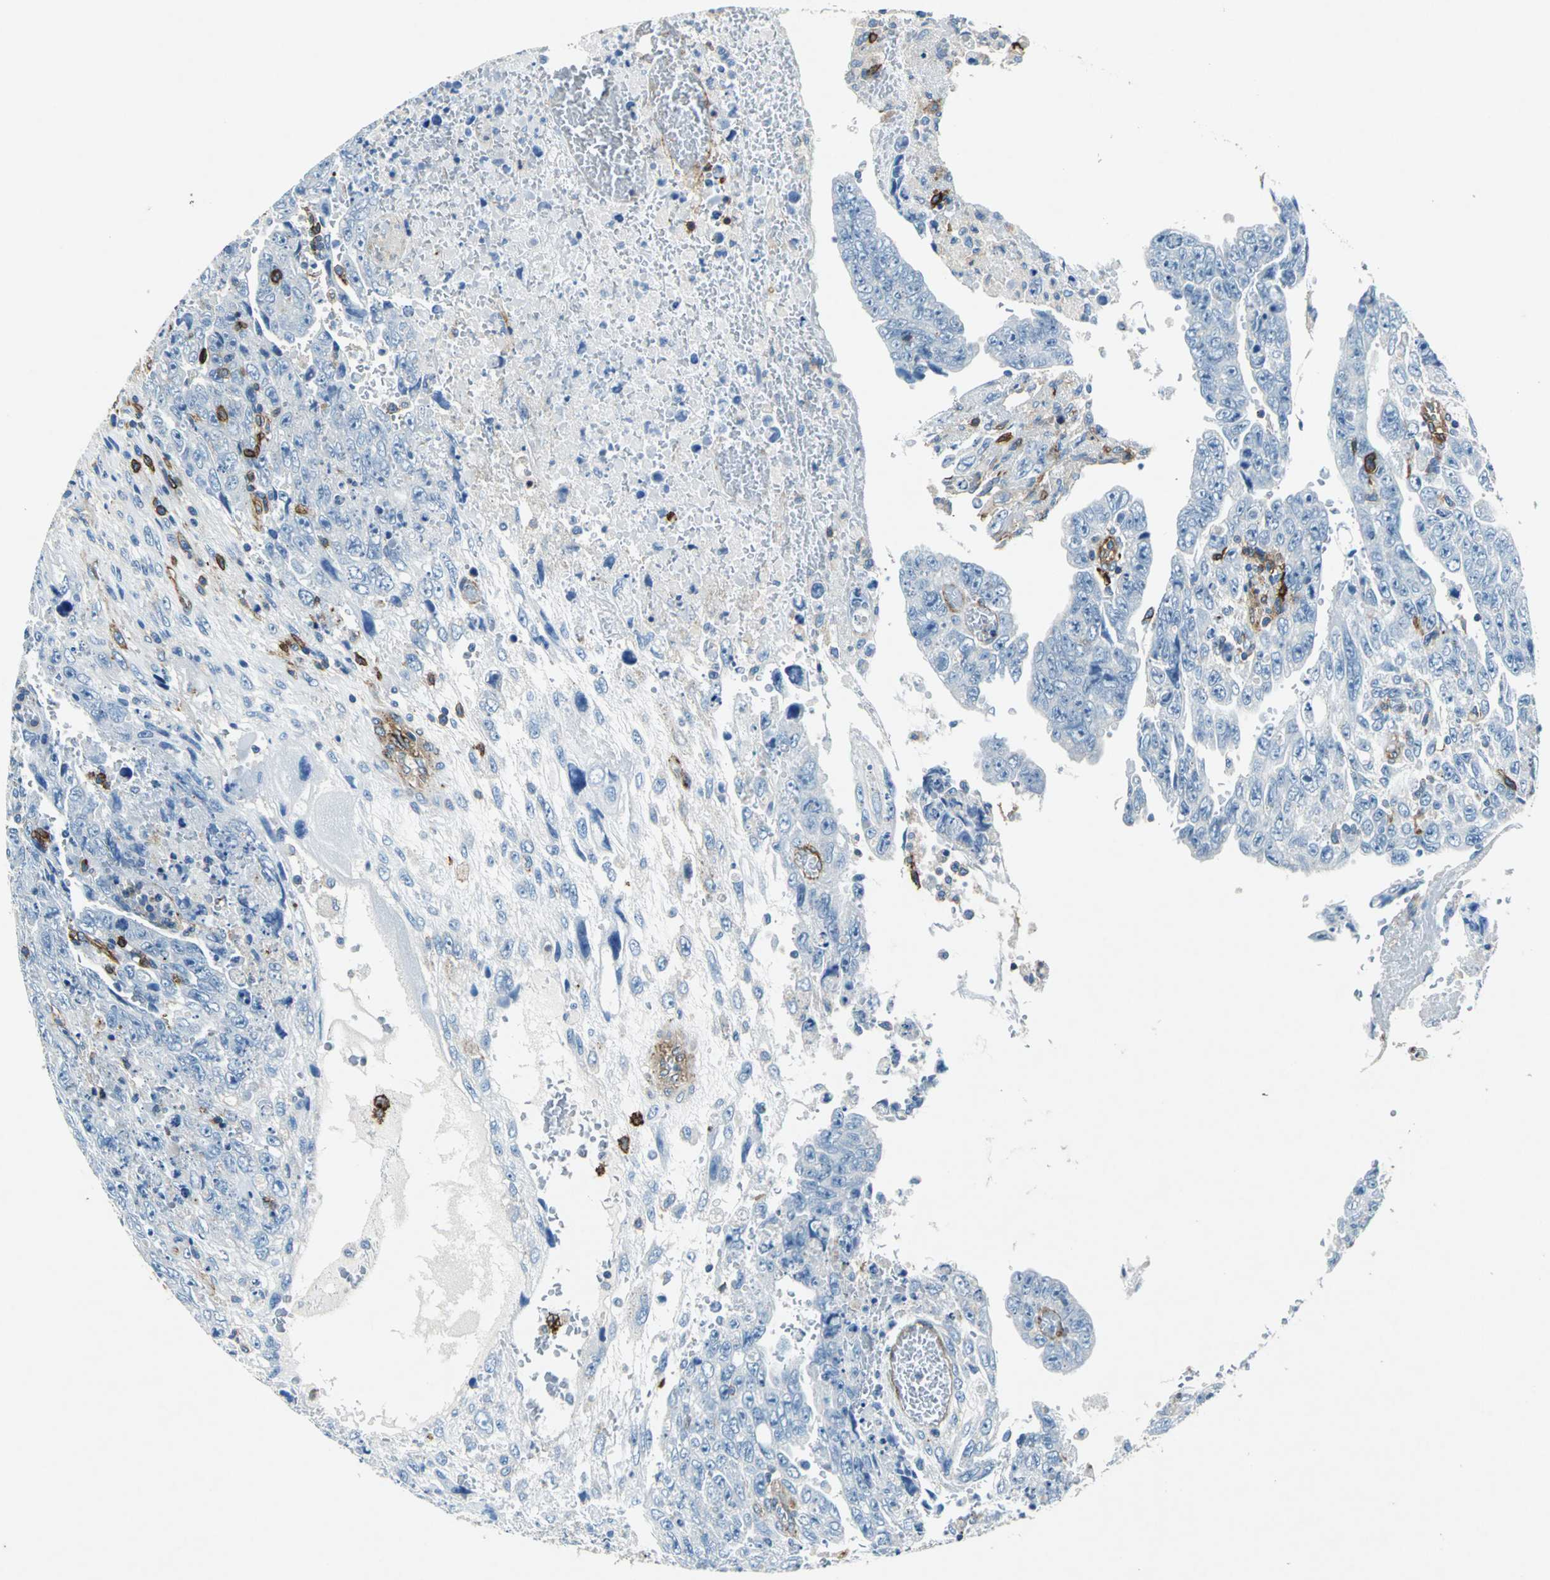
{"staining": {"intensity": "negative", "quantity": "none", "location": "none"}, "tissue": "testis cancer", "cell_type": "Tumor cells", "image_type": "cancer", "snomed": [{"axis": "morphology", "description": "Carcinoma, Embryonal, NOS"}, {"axis": "topography", "description": "Testis"}], "caption": "The image displays no significant positivity in tumor cells of embryonal carcinoma (testis).", "gene": "RPS13", "patient": {"sex": "male", "age": 28}}